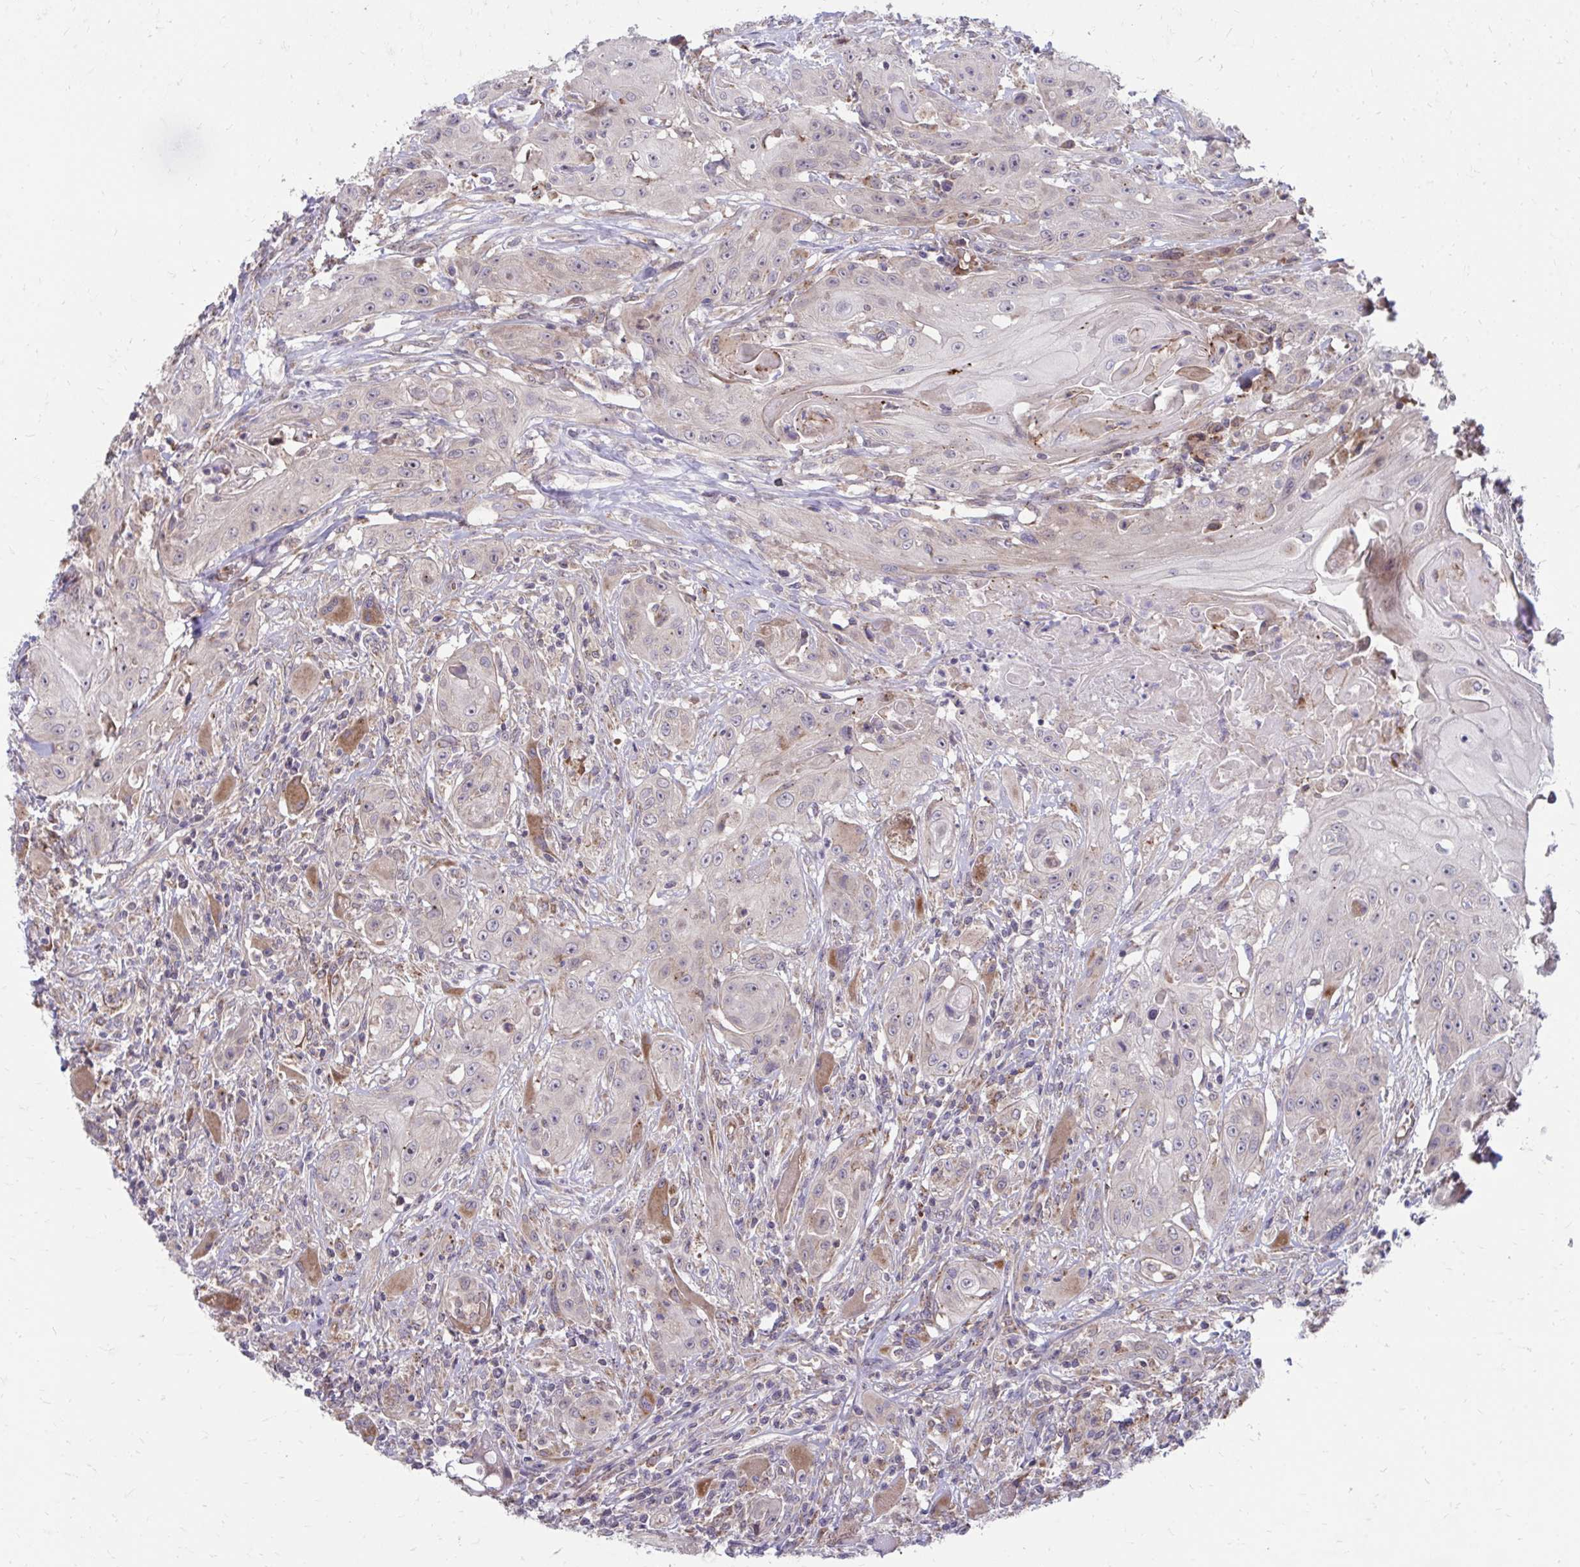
{"staining": {"intensity": "negative", "quantity": "none", "location": "none"}, "tissue": "head and neck cancer", "cell_type": "Tumor cells", "image_type": "cancer", "snomed": [{"axis": "morphology", "description": "Squamous cell carcinoma, NOS"}, {"axis": "topography", "description": "Oral tissue"}, {"axis": "topography", "description": "Head-Neck"}, {"axis": "topography", "description": "Neck, NOS"}], "caption": "Immunohistochemistry (IHC) of human head and neck cancer exhibits no expression in tumor cells. (Immunohistochemistry (IHC), brightfield microscopy, high magnification).", "gene": "ITPR2", "patient": {"sex": "female", "age": 55}}